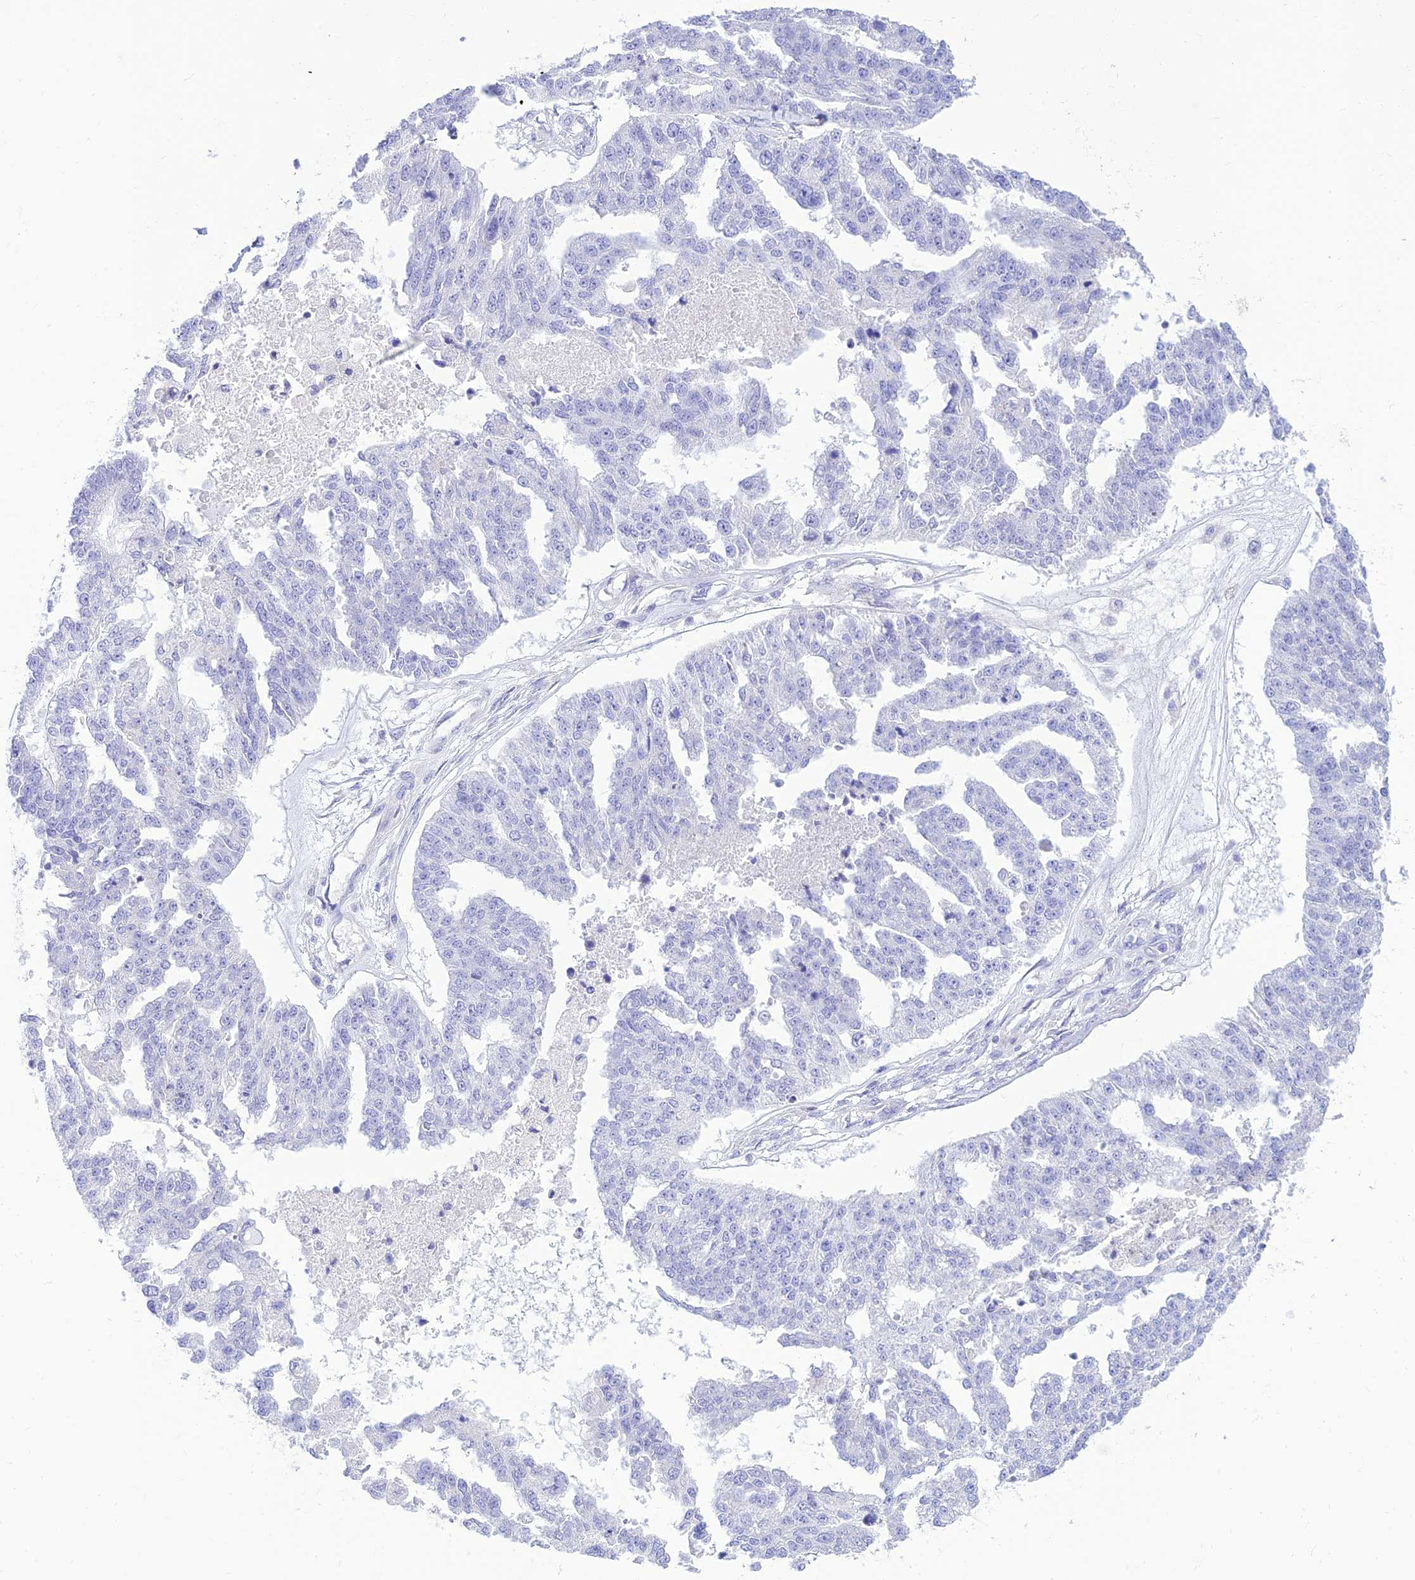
{"staining": {"intensity": "negative", "quantity": "none", "location": "none"}, "tissue": "ovarian cancer", "cell_type": "Tumor cells", "image_type": "cancer", "snomed": [{"axis": "morphology", "description": "Cystadenocarcinoma, serous, NOS"}, {"axis": "topography", "description": "Ovary"}], "caption": "Image shows no protein expression in tumor cells of serous cystadenocarcinoma (ovarian) tissue. Brightfield microscopy of immunohistochemistry stained with DAB (brown) and hematoxylin (blue), captured at high magnification.", "gene": "FAM186B", "patient": {"sex": "female", "age": 58}}